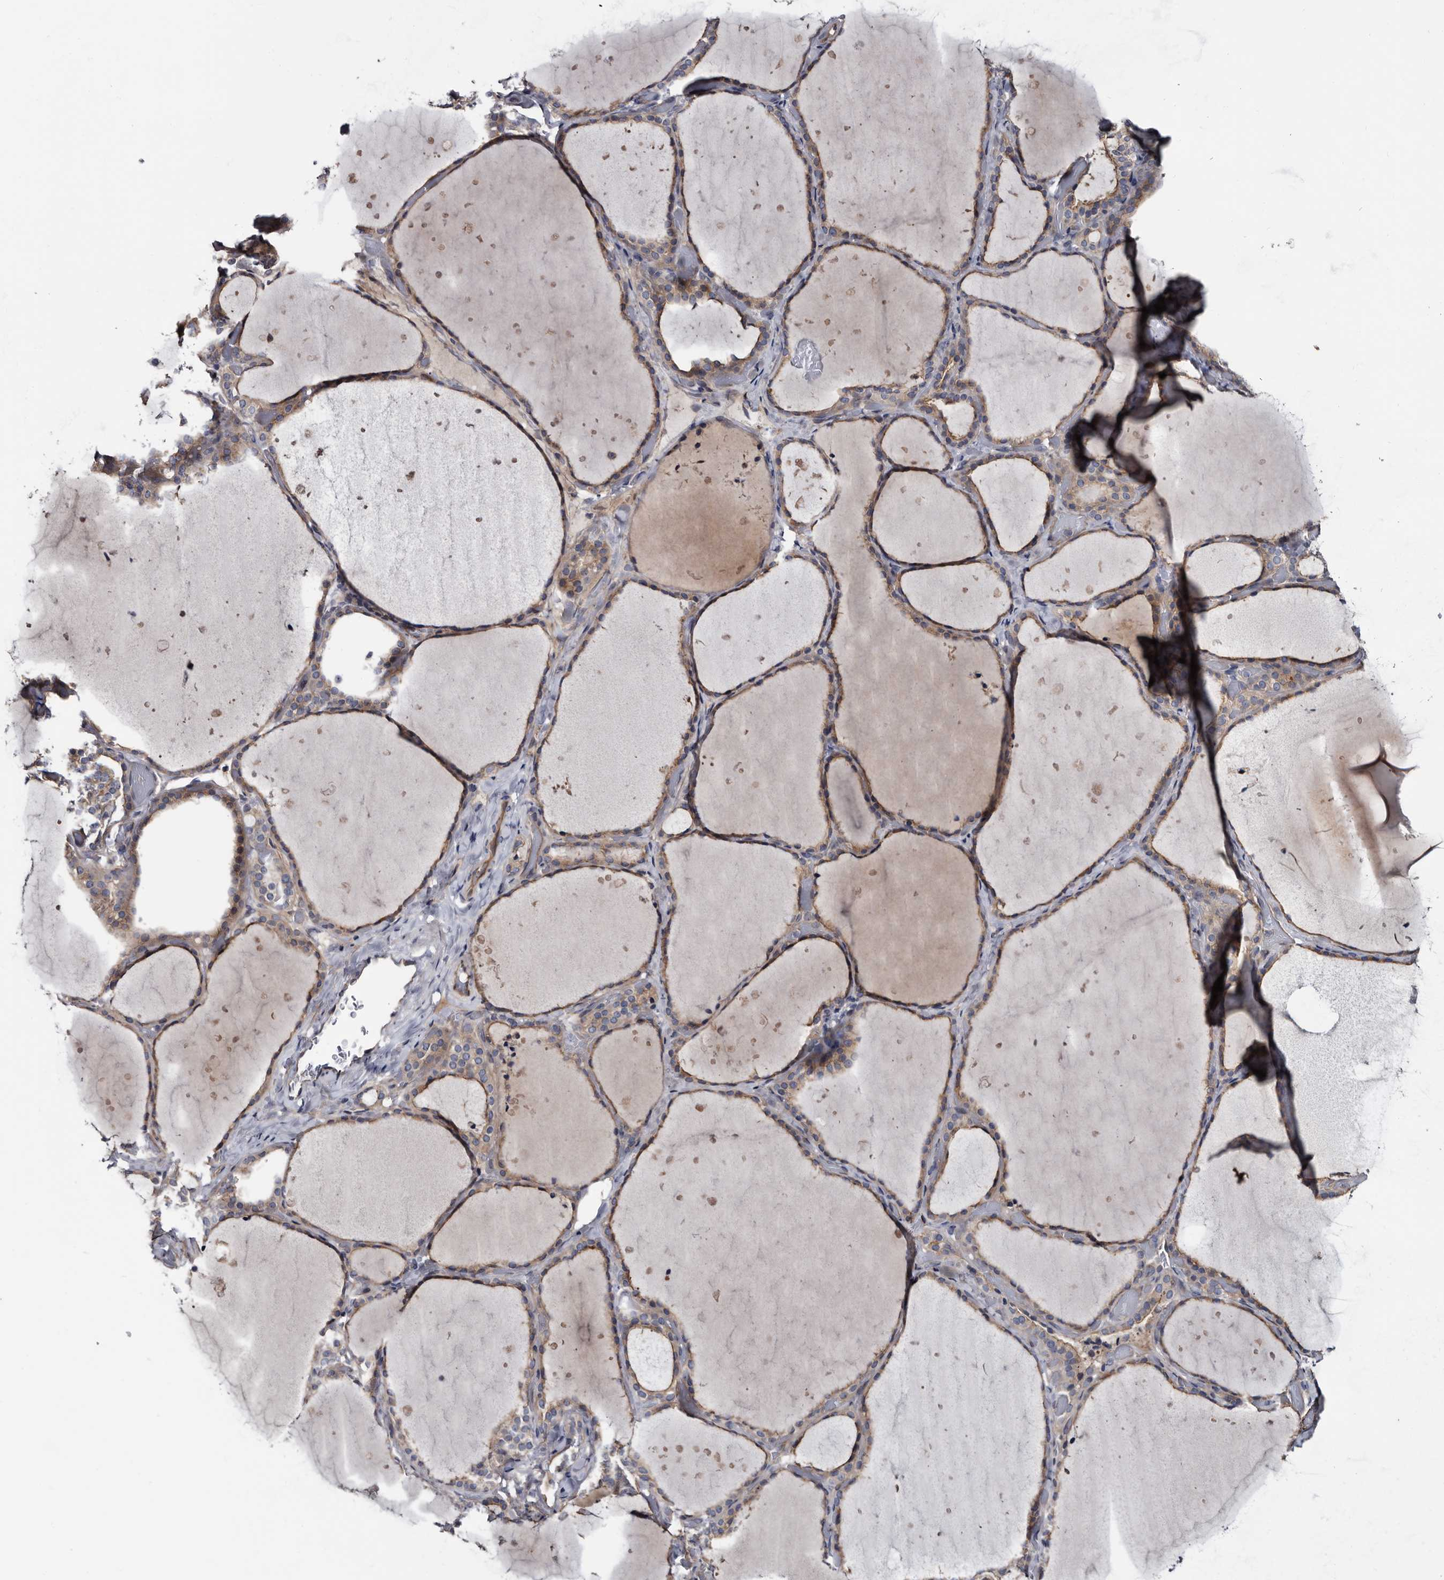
{"staining": {"intensity": "moderate", "quantity": "25%-75%", "location": "cytoplasmic/membranous"}, "tissue": "thyroid gland", "cell_type": "Glandular cells", "image_type": "normal", "snomed": [{"axis": "morphology", "description": "Normal tissue, NOS"}, {"axis": "topography", "description": "Thyroid gland"}], "caption": "Protein expression analysis of benign thyroid gland reveals moderate cytoplasmic/membranous staining in approximately 25%-75% of glandular cells. (Stains: DAB in brown, nuclei in blue, Microscopy: brightfield microscopy at high magnification).", "gene": "TSPAN17", "patient": {"sex": "female", "age": 44}}